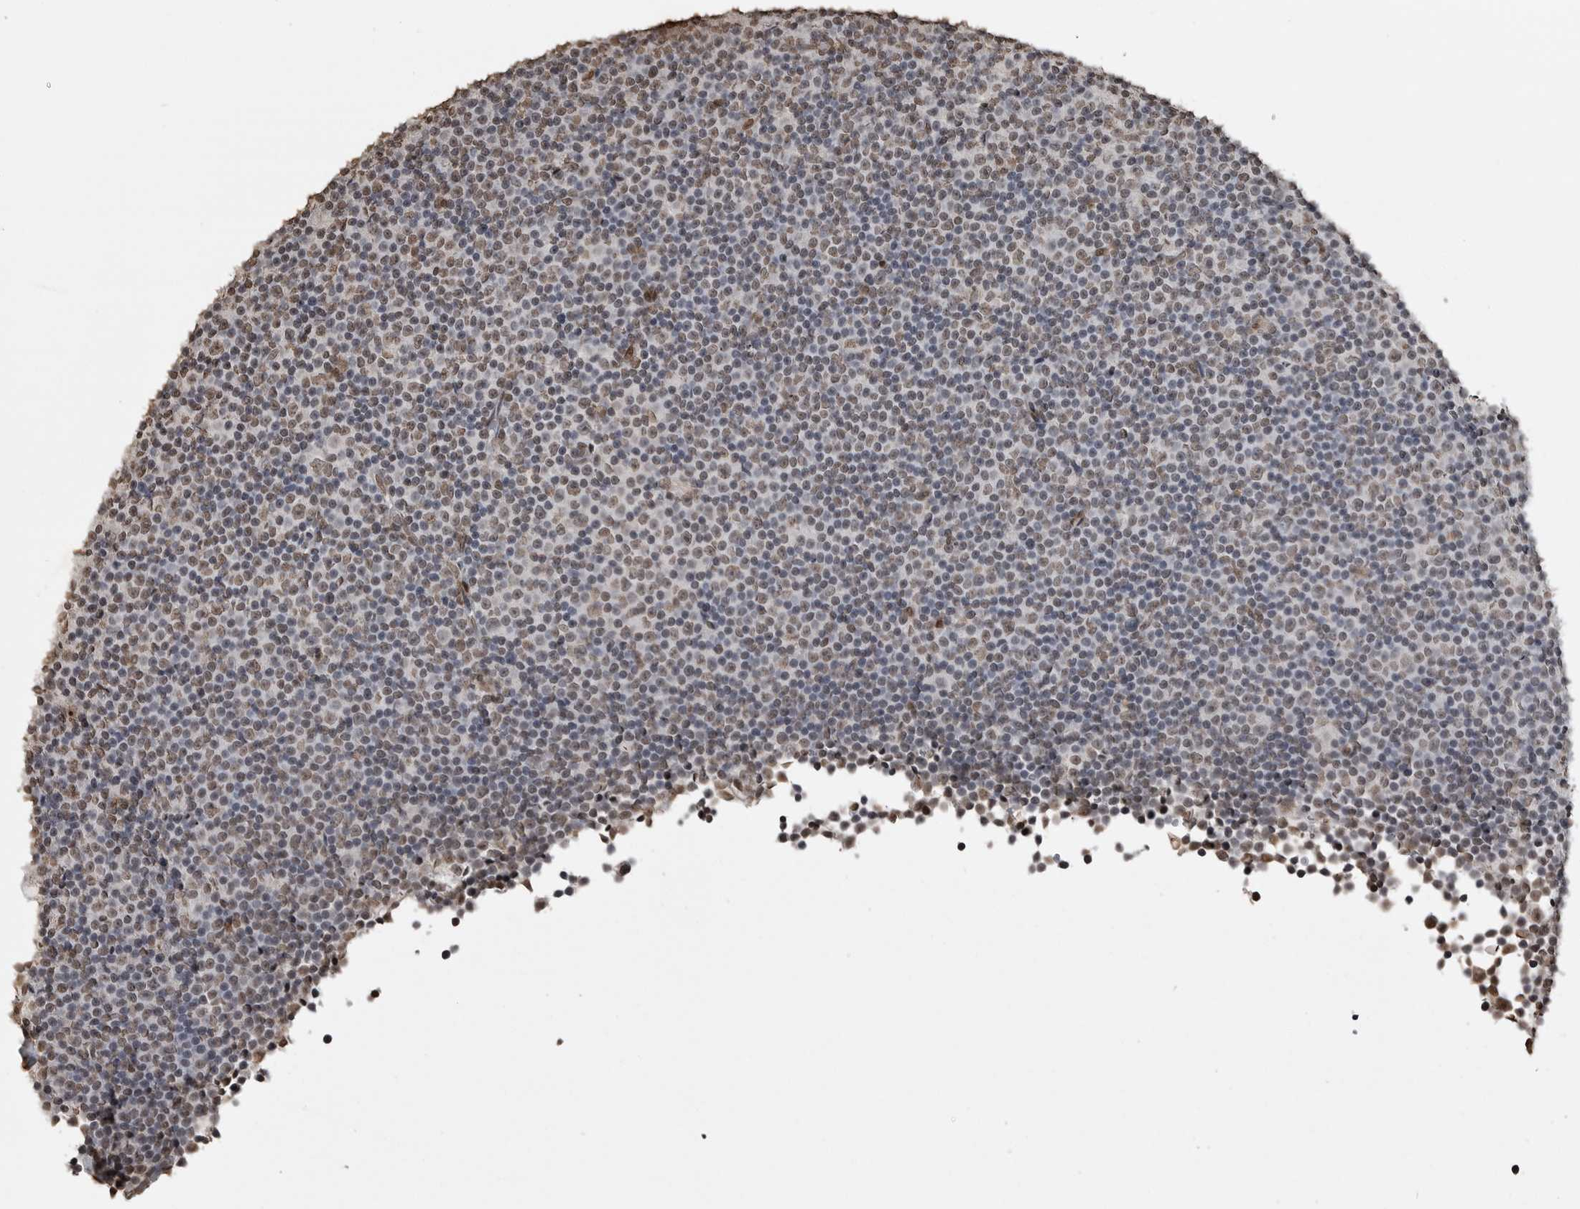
{"staining": {"intensity": "weak", "quantity": "25%-75%", "location": "nuclear"}, "tissue": "lymphoma", "cell_type": "Tumor cells", "image_type": "cancer", "snomed": [{"axis": "morphology", "description": "Malignant lymphoma, non-Hodgkin's type, Low grade"}, {"axis": "topography", "description": "Lymph node"}], "caption": "DAB immunohistochemical staining of low-grade malignant lymphoma, non-Hodgkin's type demonstrates weak nuclear protein expression in about 25%-75% of tumor cells. Immunohistochemistry (ihc) stains the protein of interest in brown and the nuclei are stained blue.", "gene": "SMAD2", "patient": {"sex": "female", "age": 67}}